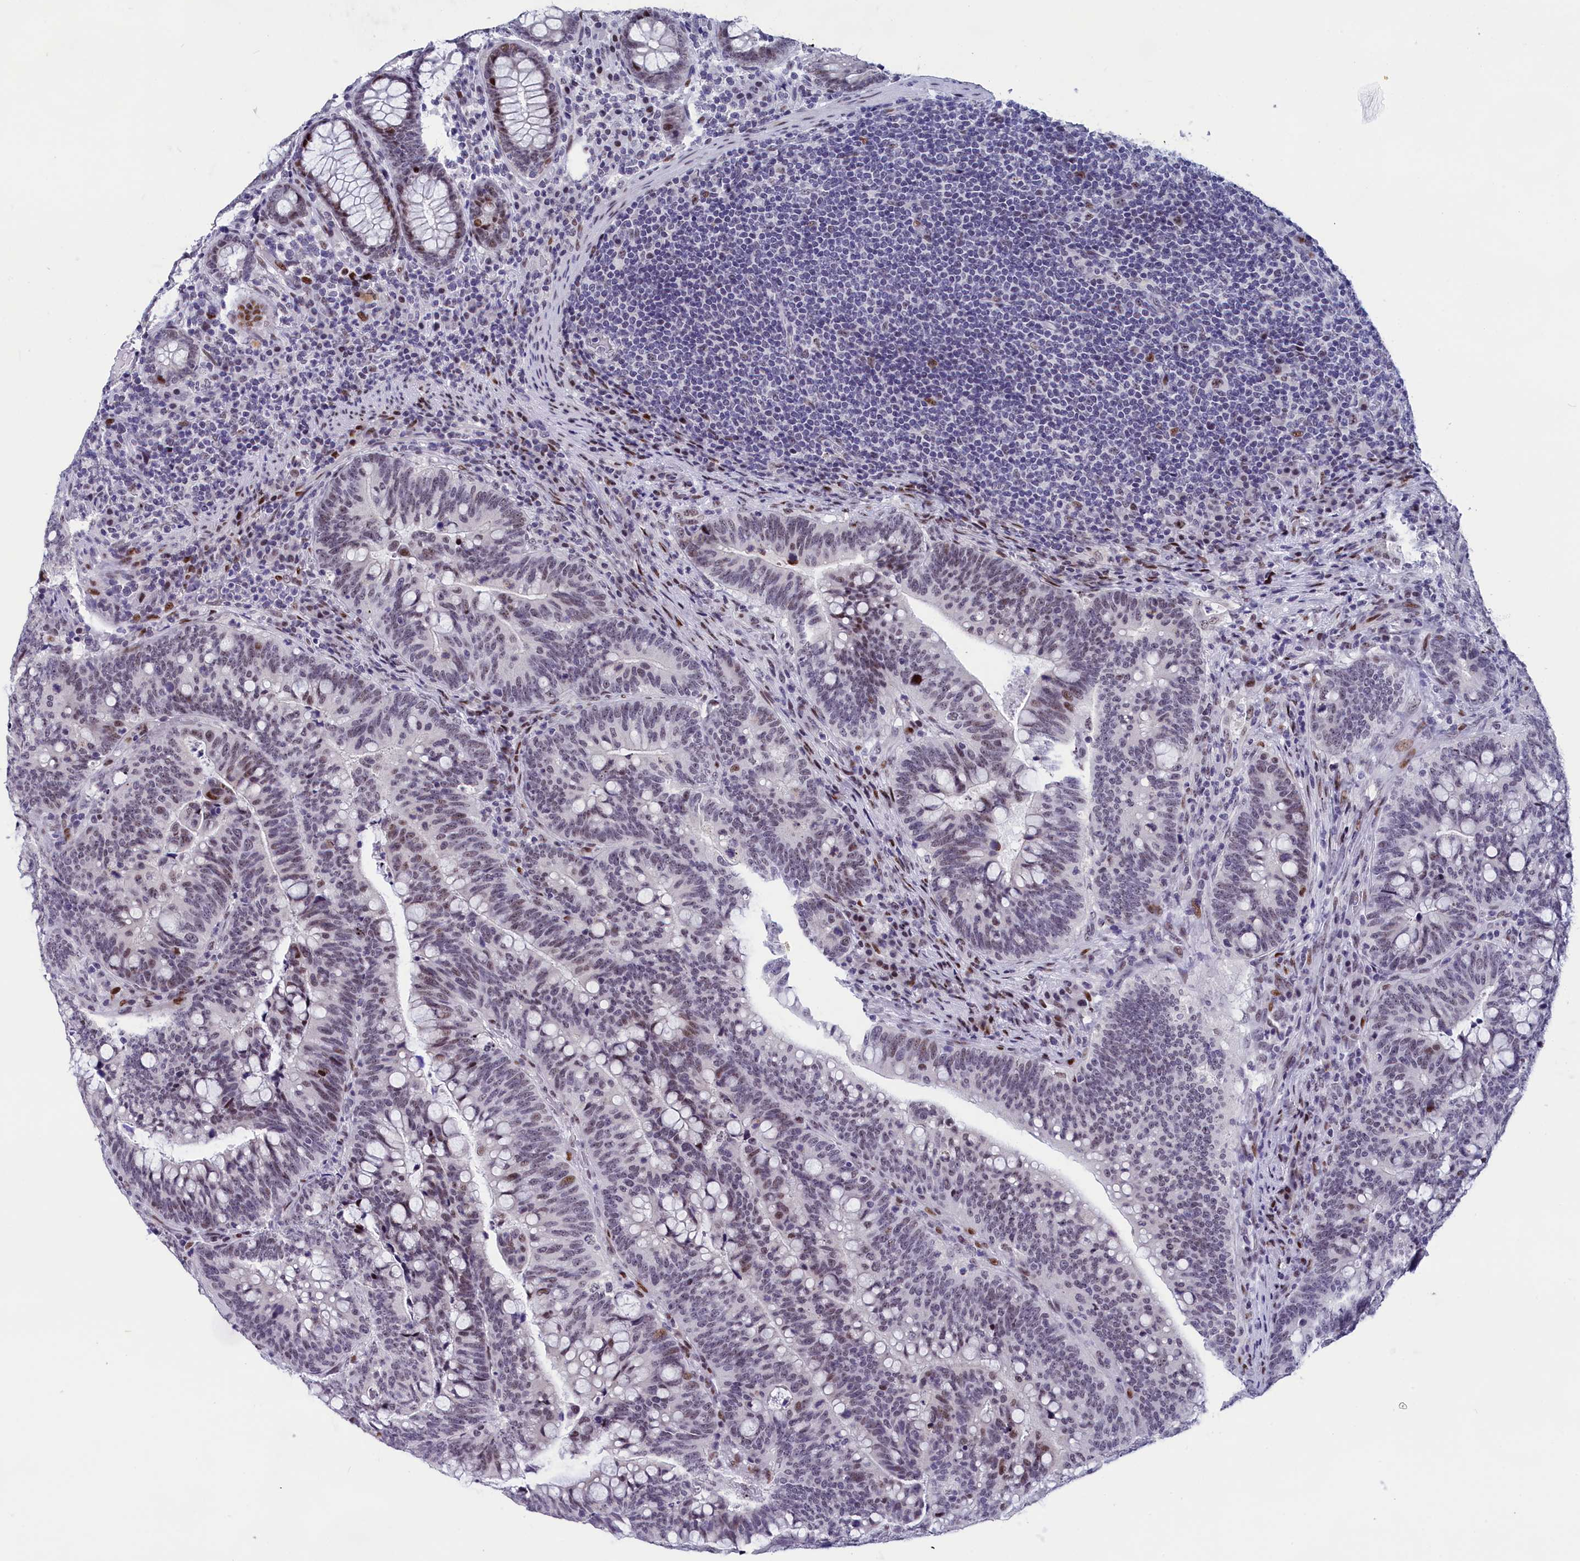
{"staining": {"intensity": "moderate", "quantity": "<25%", "location": "nuclear"}, "tissue": "colorectal cancer", "cell_type": "Tumor cells", "image_type": "cancer", "snomed": [{"axis": "morphology", "description": "Normal tissue, NOS"}, {"axis": "morphology", "description": "Adenocarcinoma, NOS"}, {"axis": "topography", "description": "Colon"}], "caption": "Immunohistochemistry image of neoplastic tissue: human colorectal cancer stained using IHC shows low levels of moderate protein expression localized specifically in the nuclear of tumor cells, appearing as a nuclear brown color.", "gene": "NSA2", "patient": {"sex": "female", "age": 66}}